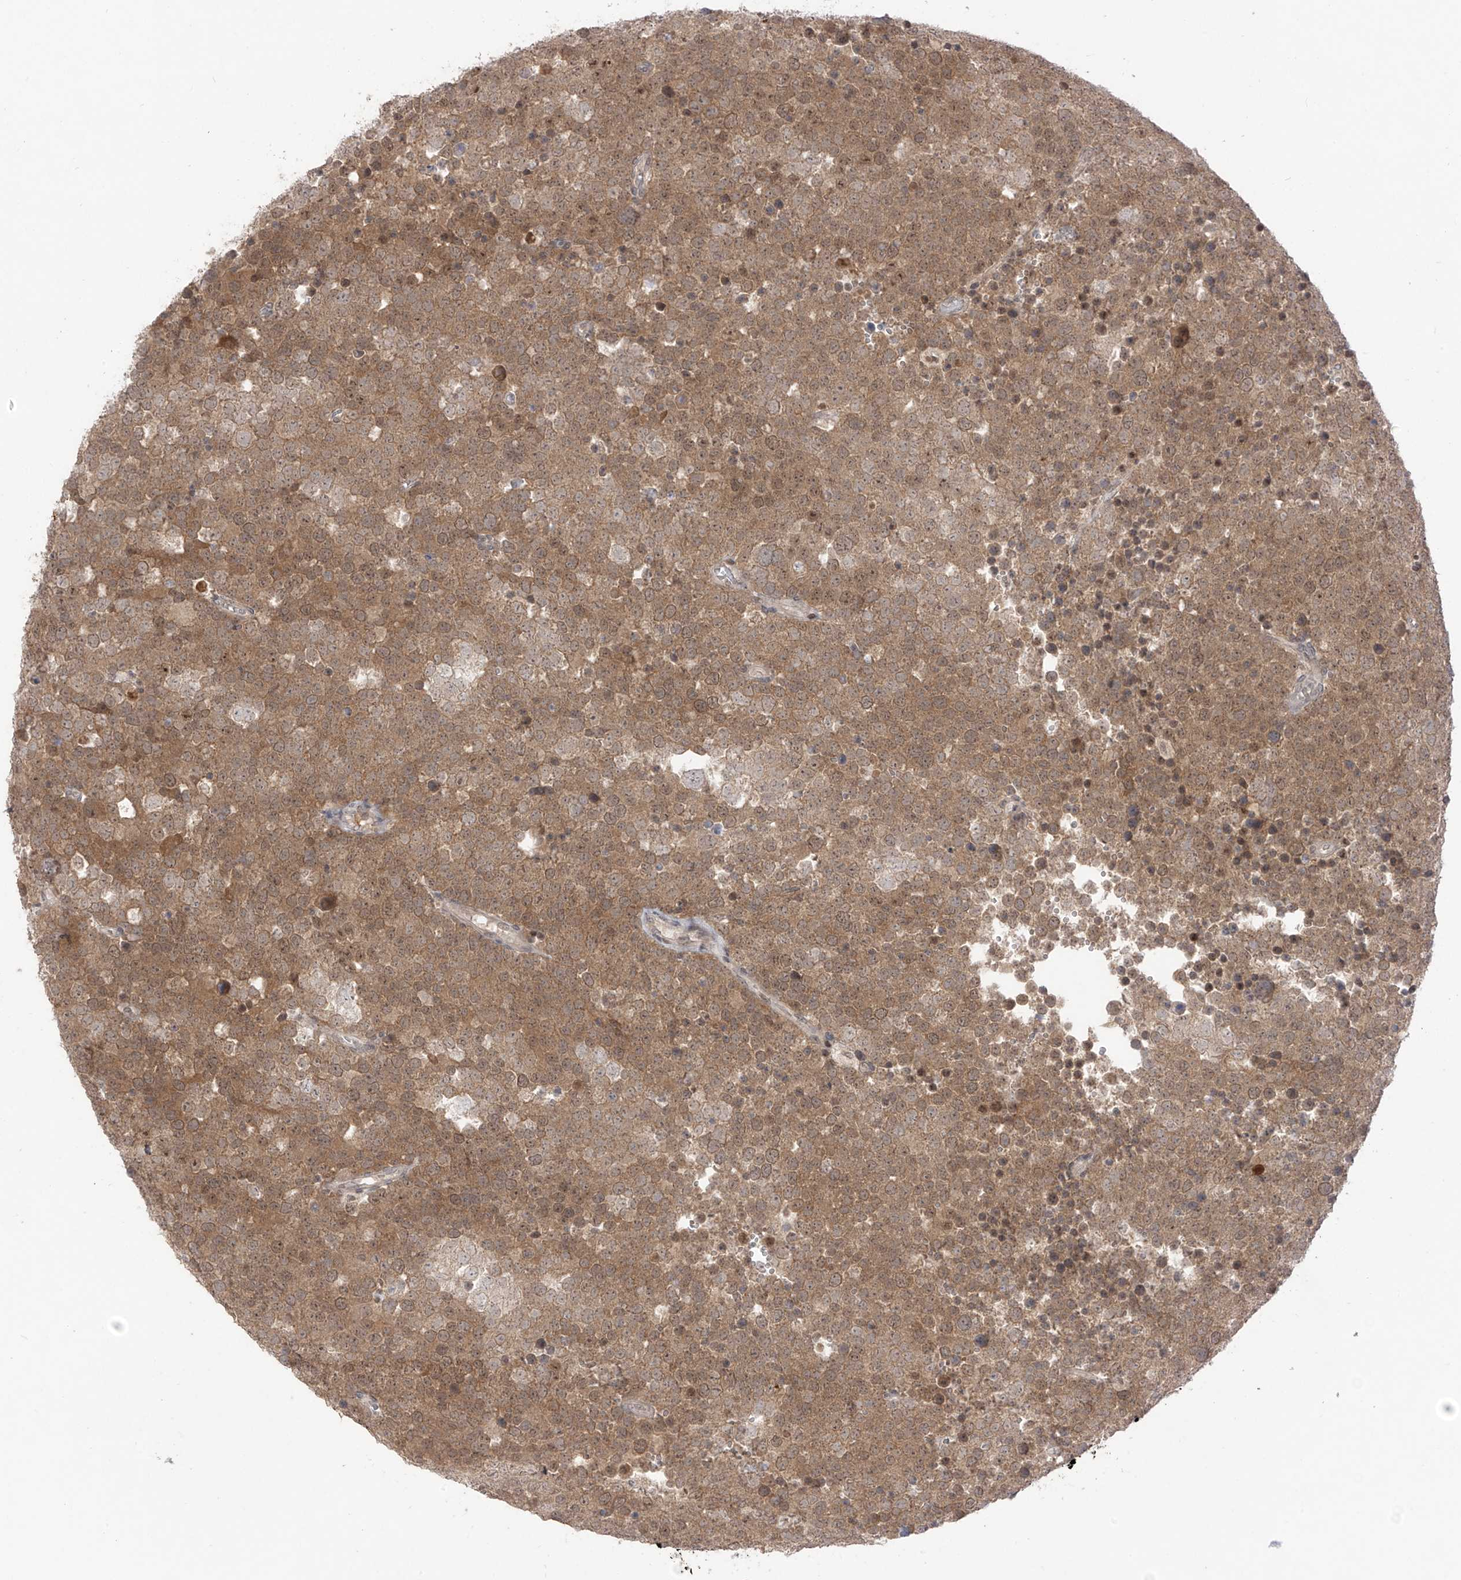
{"staining": {"intensity": "moderate", "quantity": ">75%", "location": "cytoplasmic/membranous"}, "tissue": "testis cancer", "cell_type": "Tumor cells", "image_type": "cancer", "snomed": [{"axis": "morphology", "description": "Seminoma, NOS"}, {"axis": "topography", "description": "Testis"}], "caption": "Moderate cytoplasmic/membranous expression is identified in about >75% of tumor cells in testis seminoma.", "gene": "OGT", "patient": {"sex": "male", "age": 71}}